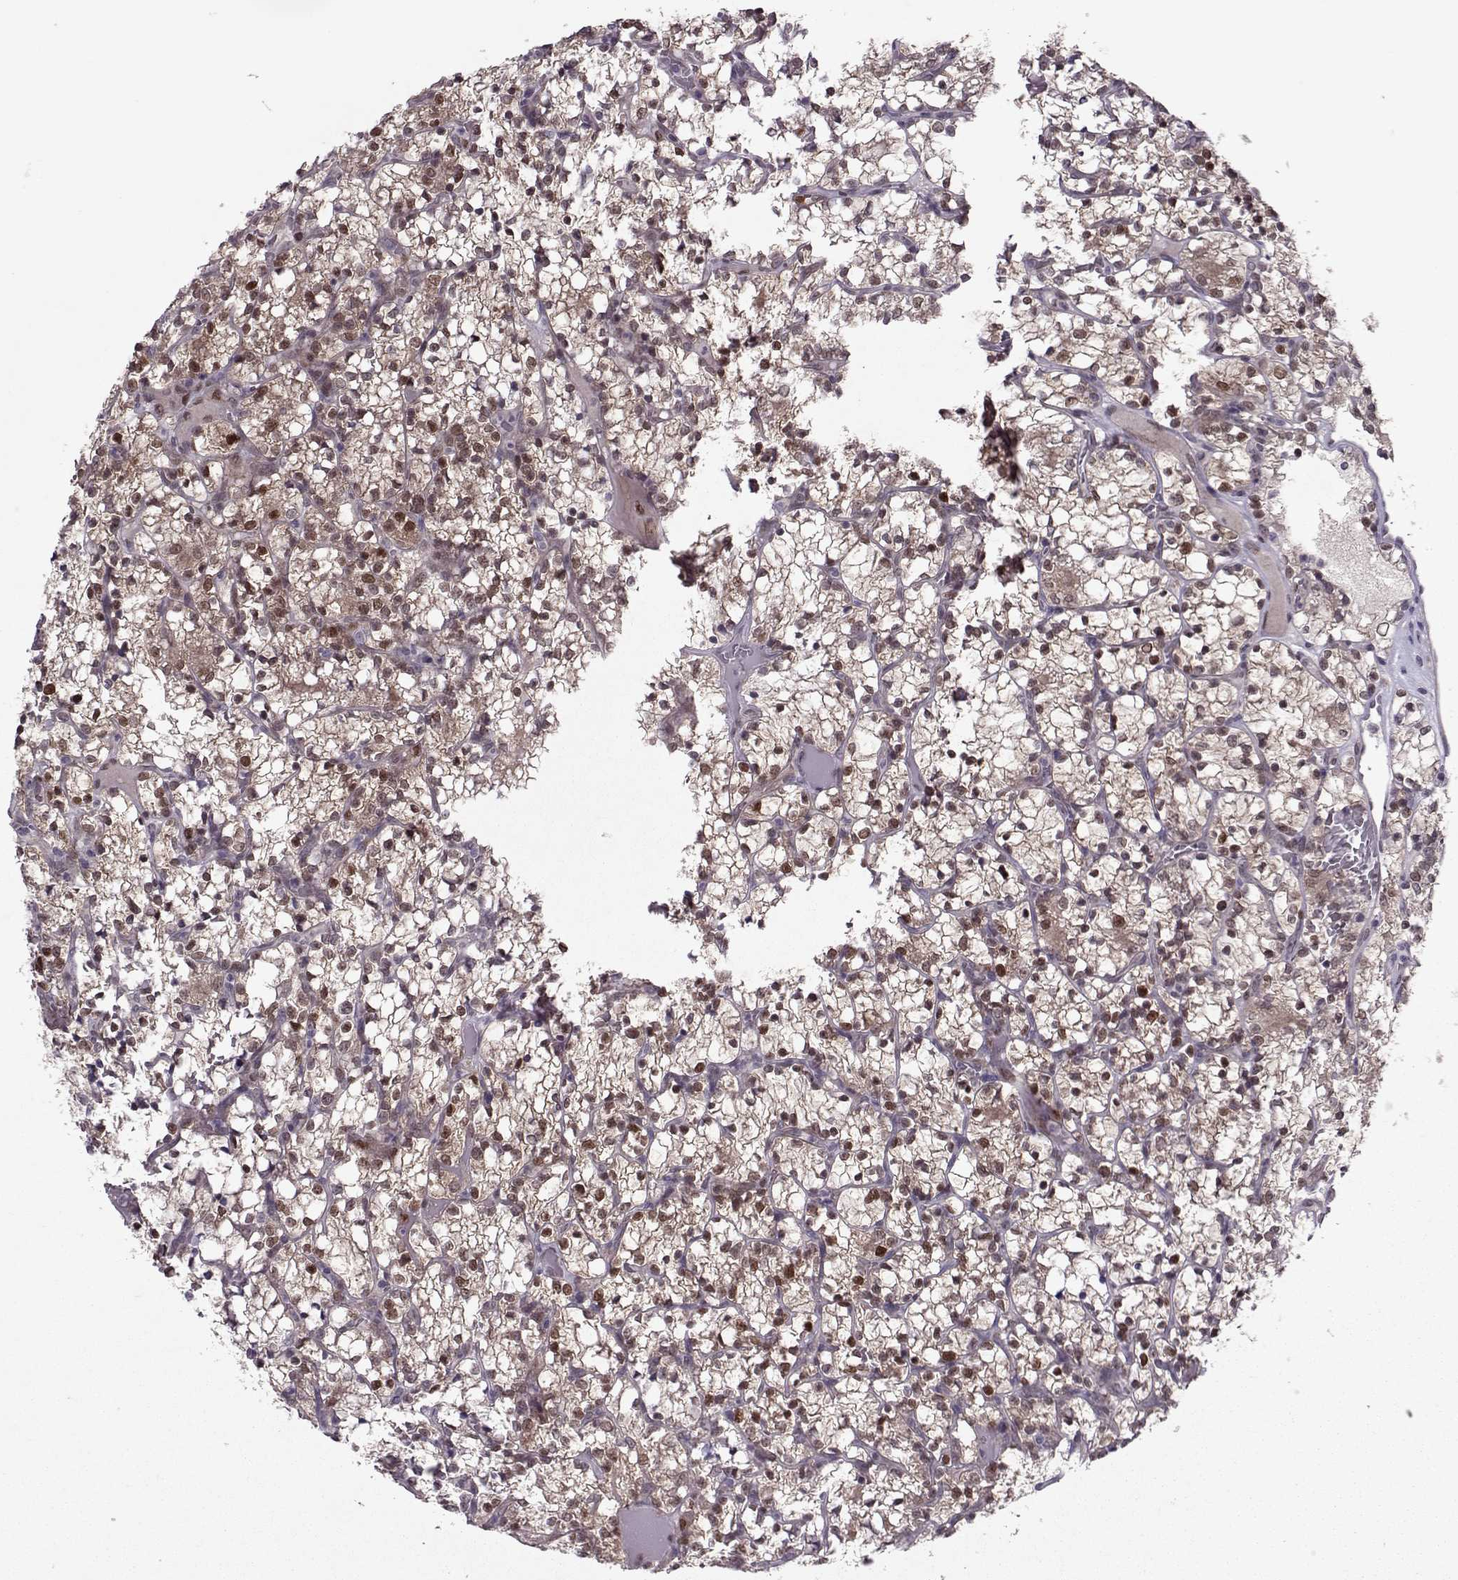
{"staining": {"intensity": "moderate", "quantity": "25%-75%", "location": "cytoplasmic/membranous,nuclear"}, "tissue": "renal cancer", "cell_type": "Tumor cells", "image_type": "cancer", "snomed": [{"axis": "morphology", "description": "Adenocarcinoma, NOS"}, {"axis": "topography", "description": "Kidney"}], "caption": "There is medium levels of moderate cytoplasmic/membranous and nuclear expression in tumor cells of renal adenocarcinoma, as demonstrated by immunohistochemical staining (brown color).", "gene": "CDK4", "patient": {"sex": "female", "age": 69}}